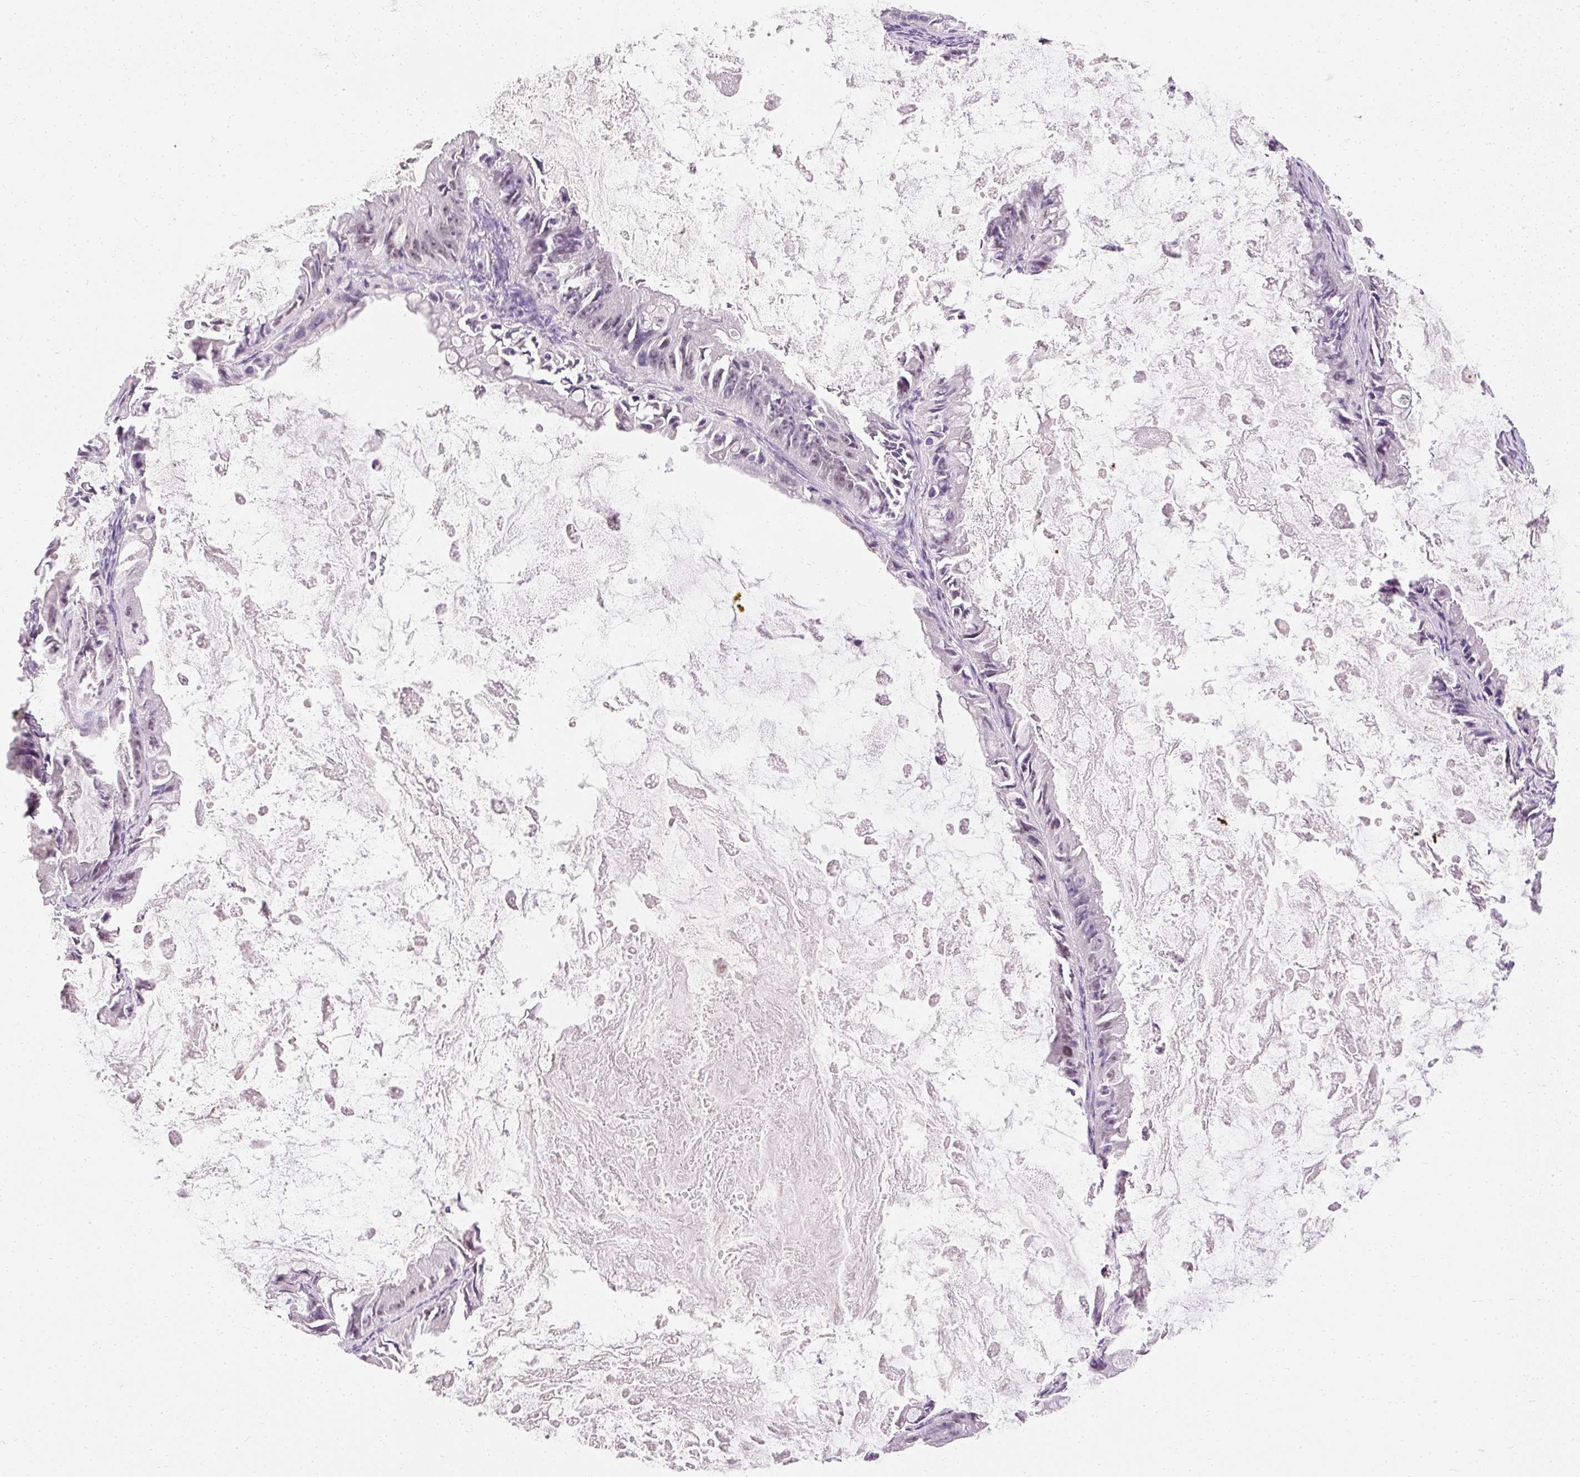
{"staining": {"intensity": "weak", "quantity": "<25%", "location": "nuclear"}, "tissue": "ovarian cancer", "cell_type": "Tumor cells", "image_type": "cancer", "snomed": [{"axis": "morphology", "description": "Cystadenocarcinoma, mucinous, NOS"}, {"axis": "topography", "description": "Ovary"}], "caption": "Tumor cells show no significant staining in ovarian cancer (mucinous cystadenocarcinoma).", "gene": "ELAVL3", "patient": {"sex": "female", "age": 61}}